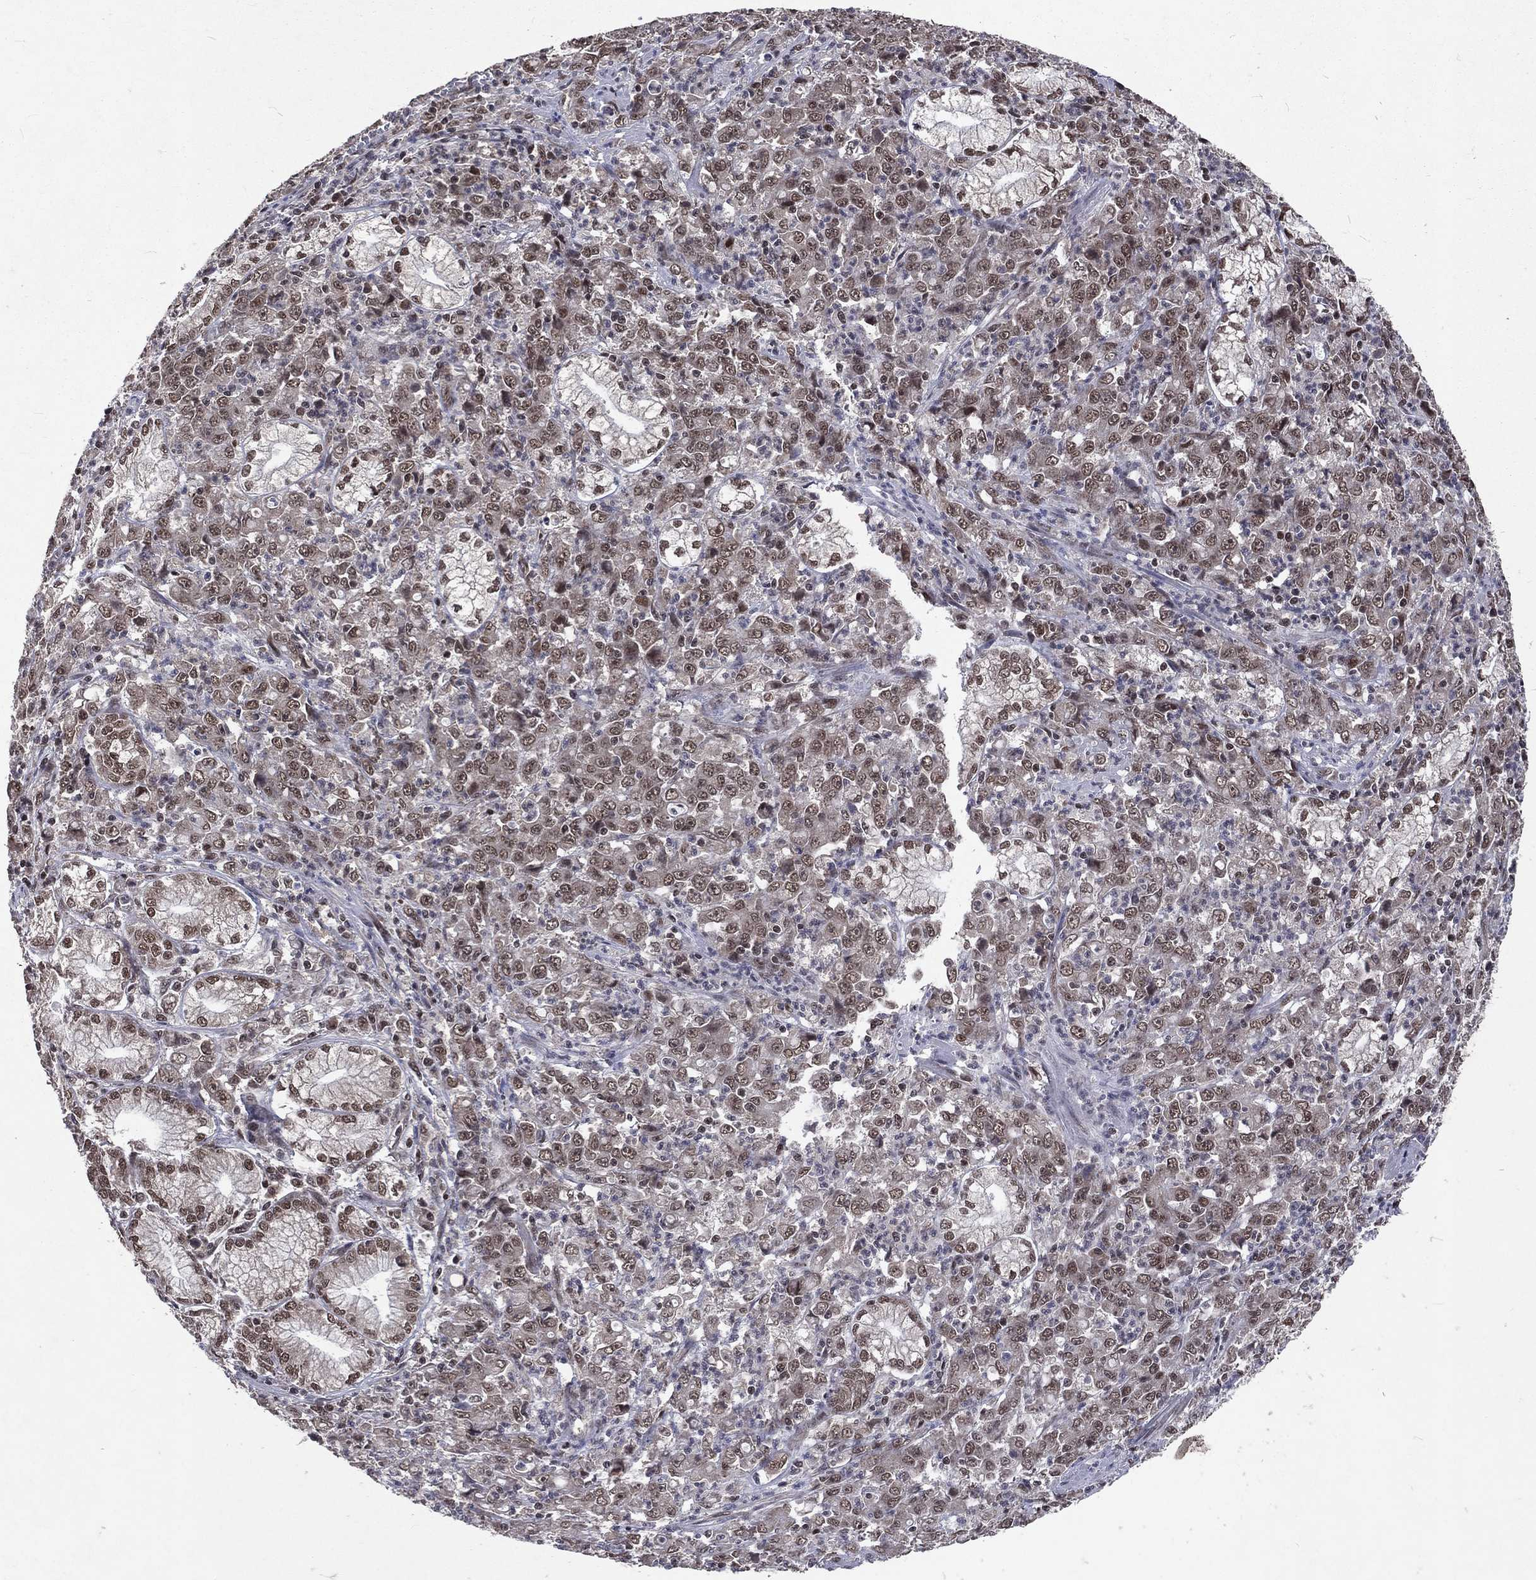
{"staining": {"intensity": "moderate", "quantity": "25%-75%", "location": "nuclear"}, "tissue": "stomach cancer", "cell_type": "Tumor cells", "image_type": "cancer", "snomed": [{"axis": "morphology", "description": "Adenocarcinoma, NOS"}, {"axis": "topography", "description": "Stomach, lower"}], "caption": "Adenocarcinoma (stomach) was stained to show a protein in brown. There is medium levels of moderate nuclear positivity in approximately 25%-75% of tumor cells.", "gene": "DMAP1", "patient": {"sex": "female", "age": 71}}